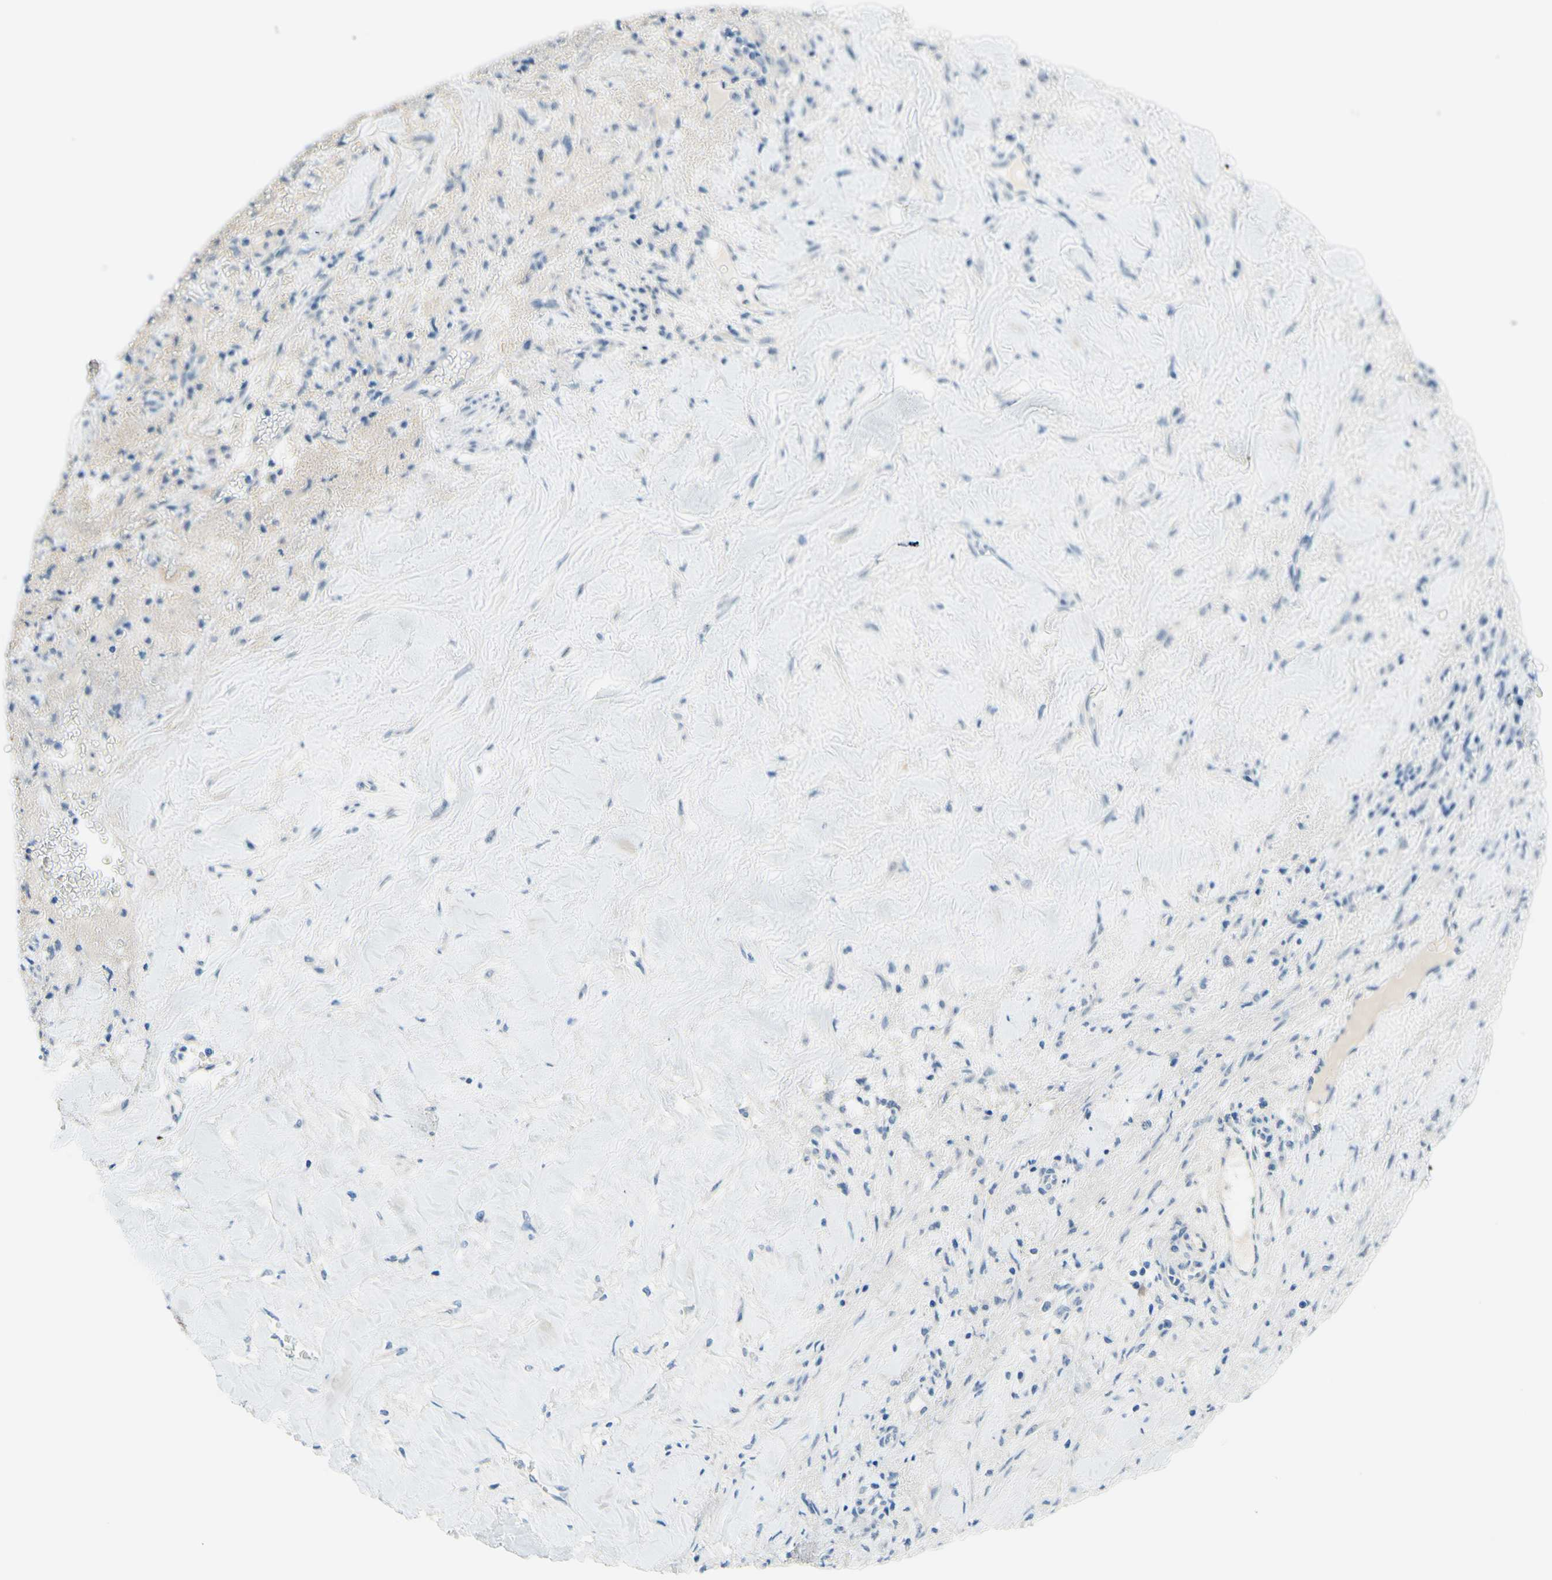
{"staining": {"intensity": "negative", "quantity": "none", "location": "none"}, "tissue": "liver cancer", "cell_type": "Tumor cells", "image_type": "cancer", "snomed": [{"axis": "morphology", "description": "Cholangiocarcinoma"}, {"axis": "topography", "description": "Liver"}], "caption": "The micrograph exhibits no significant expression in tumor cells of liver cancer. (DAB IHC with hematoxylin counter stain).", "gene": "PASD1", "patient": {"sex": "female", "age": 67}}